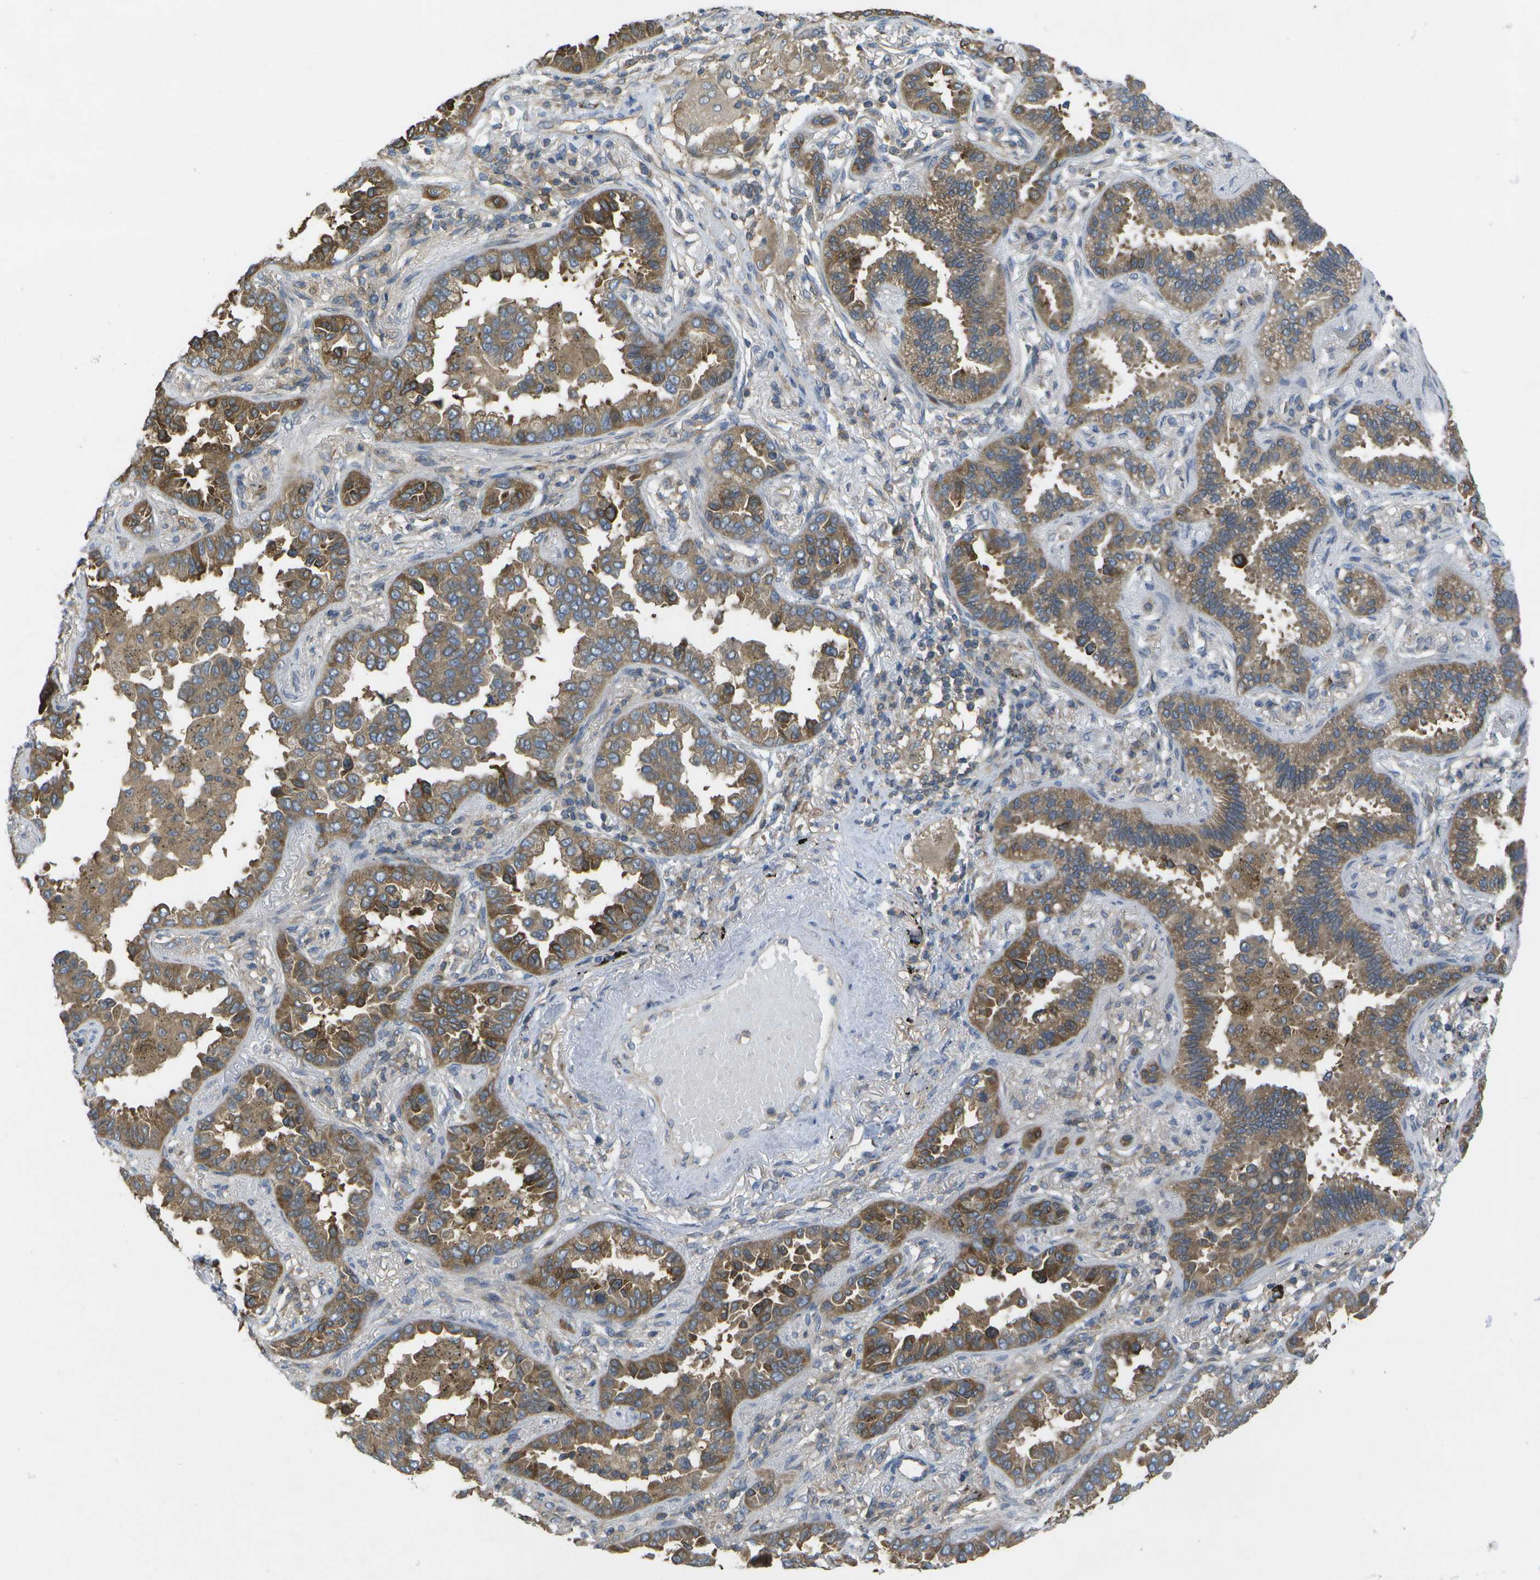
{"staining": {"intensity": "moderate", "quantity": ">75%", "location": "cytoplasmic/membranous"}, "tissue": "lung cancer", "cell_type": "Tumor cells", "image_type": "cancer", "snomed": [{"axis": "morphology", "description": "Normal tissue, NOS"}, {"axis": "morphology", "description": "Adenocarcinoma, NOS"}, {"axis": "topography", "description": "Lung"}], "caption": "There is medium levels of moderate cytoplasmic/membranous positivity in tumor cells of adenocarcinoma (lung), as demonstrated by immunohistochemical staining (brown color).", "gene": "DPM3", "patient": {"sex": "male", "age": 59}}